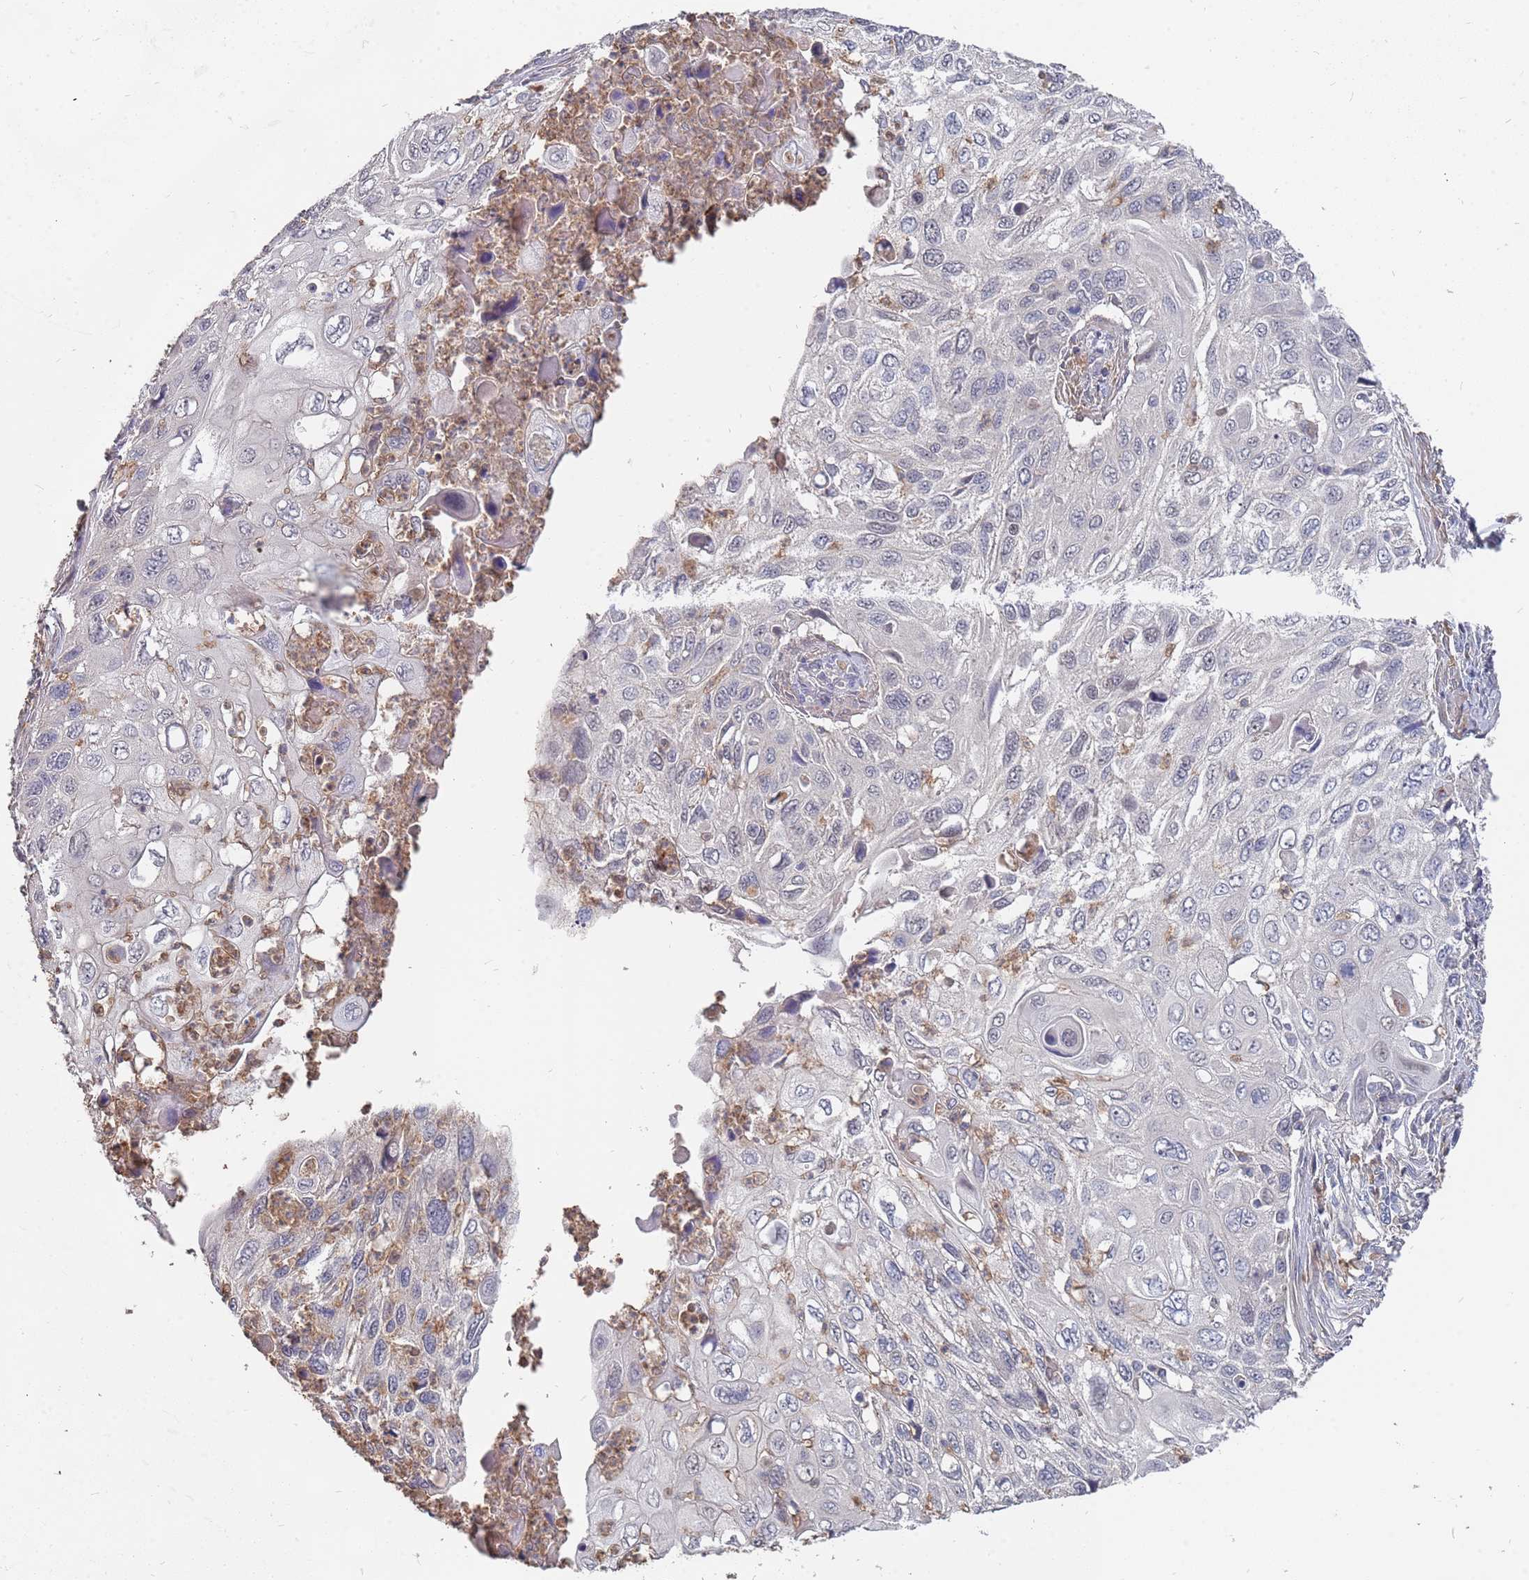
{"staining": {"intensity": "negative", "quantity": "none", "location": "none"}, "tissue": "cervical cancer", "cell_type": "Tumor cells", "image_type": "cancer", "snomed": [{"axis": "morphology", "description": "Squamous cell carcinoma, NOS"}, {"axis": "topography", "description": "Cervix"}], "caption": "The IHC image has no significant expression in tumor cells of cervical cancer tissue.", "gene": "TCEANC2", "patient": {"sex": "female", "age": 70}}